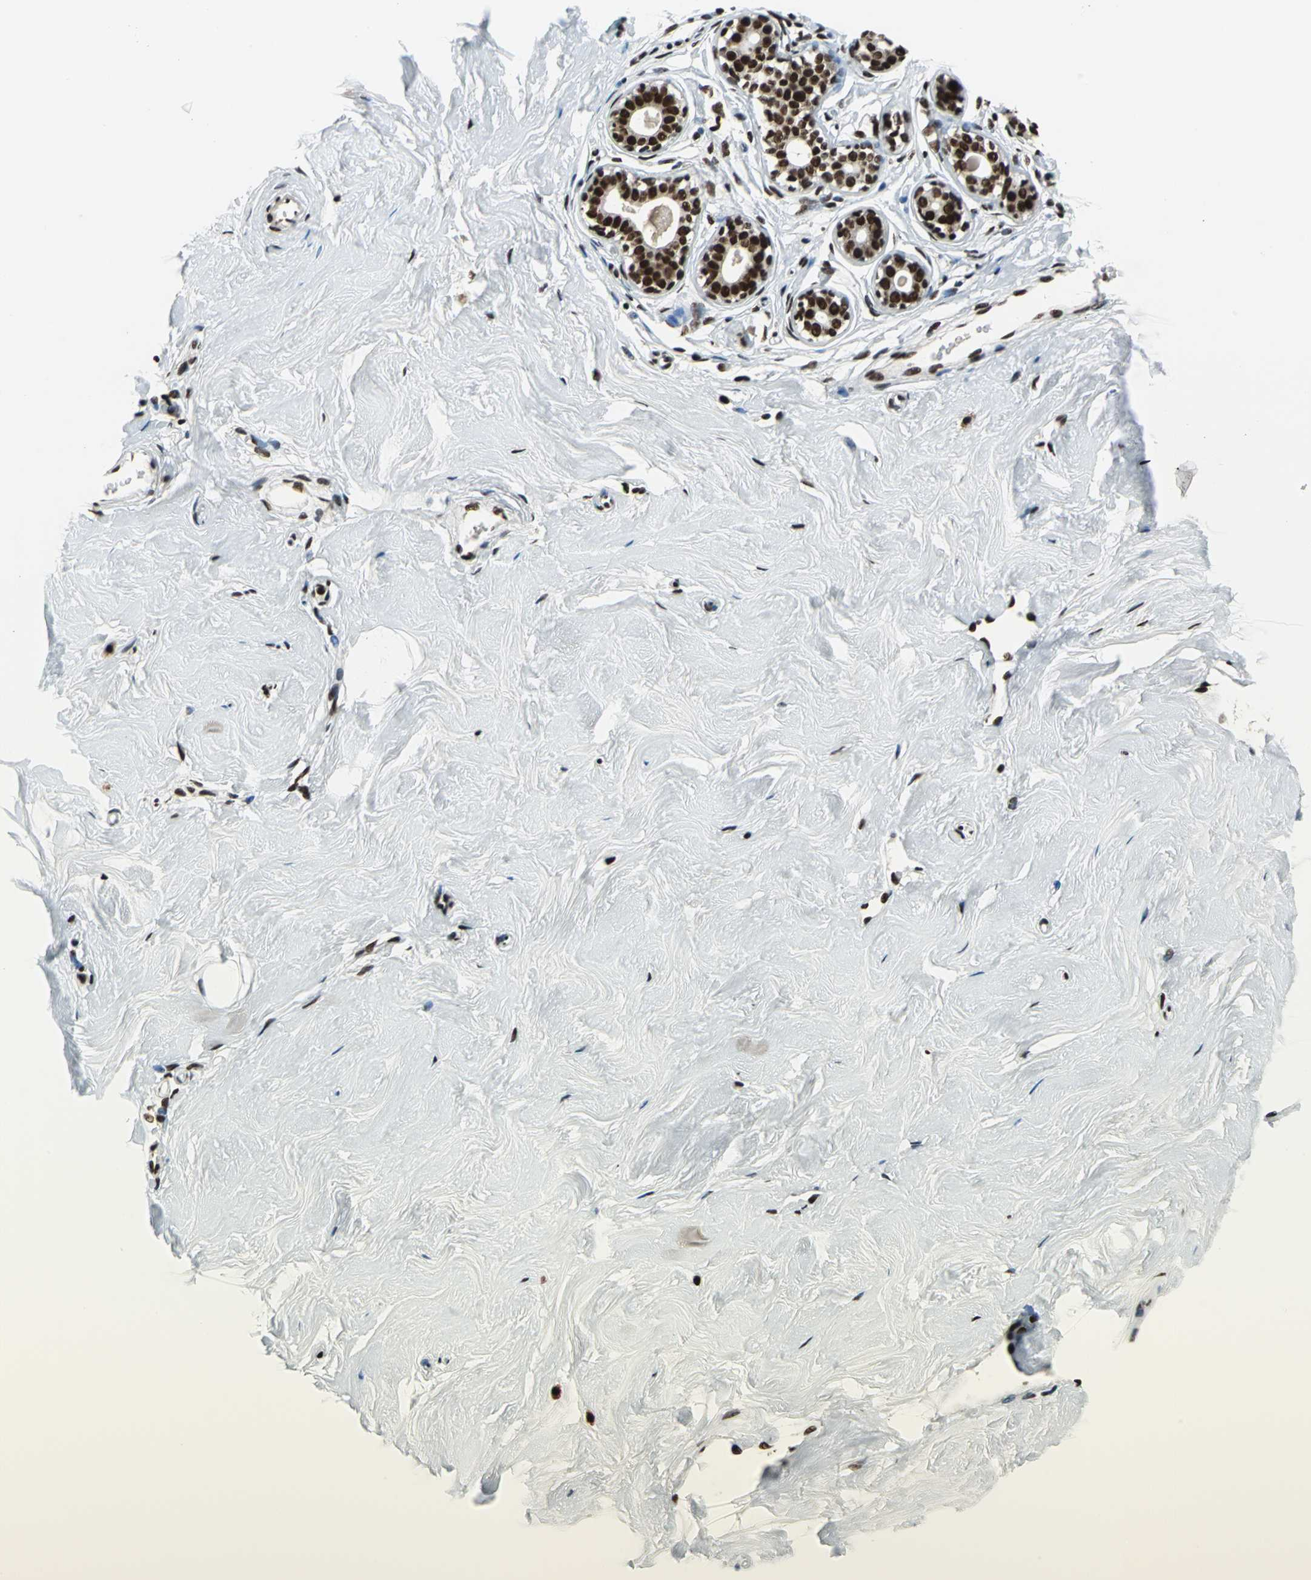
{"staining": {"intensity": "strong", "quantity": ">75%", "location": "nuclear"}, "tissue": "breast", "cell_type": "Glandular cells", "image_type": "normal", "snomed": [{"axis": "morphology", "description": "Normal tissue, NOS"}, {"axis": "topography", "description": "Breast"}], "caption": "The image shows a brown stain indicating the presence of a protein in the nuclear of glandular cells in breast. The protein is stained brown, and the nuclei are stained in blue (DAB IHC with brightfield microscopy, high magnification).", "gene": "BCLAF1", "patient": {"sex": "female", "age": 23}}